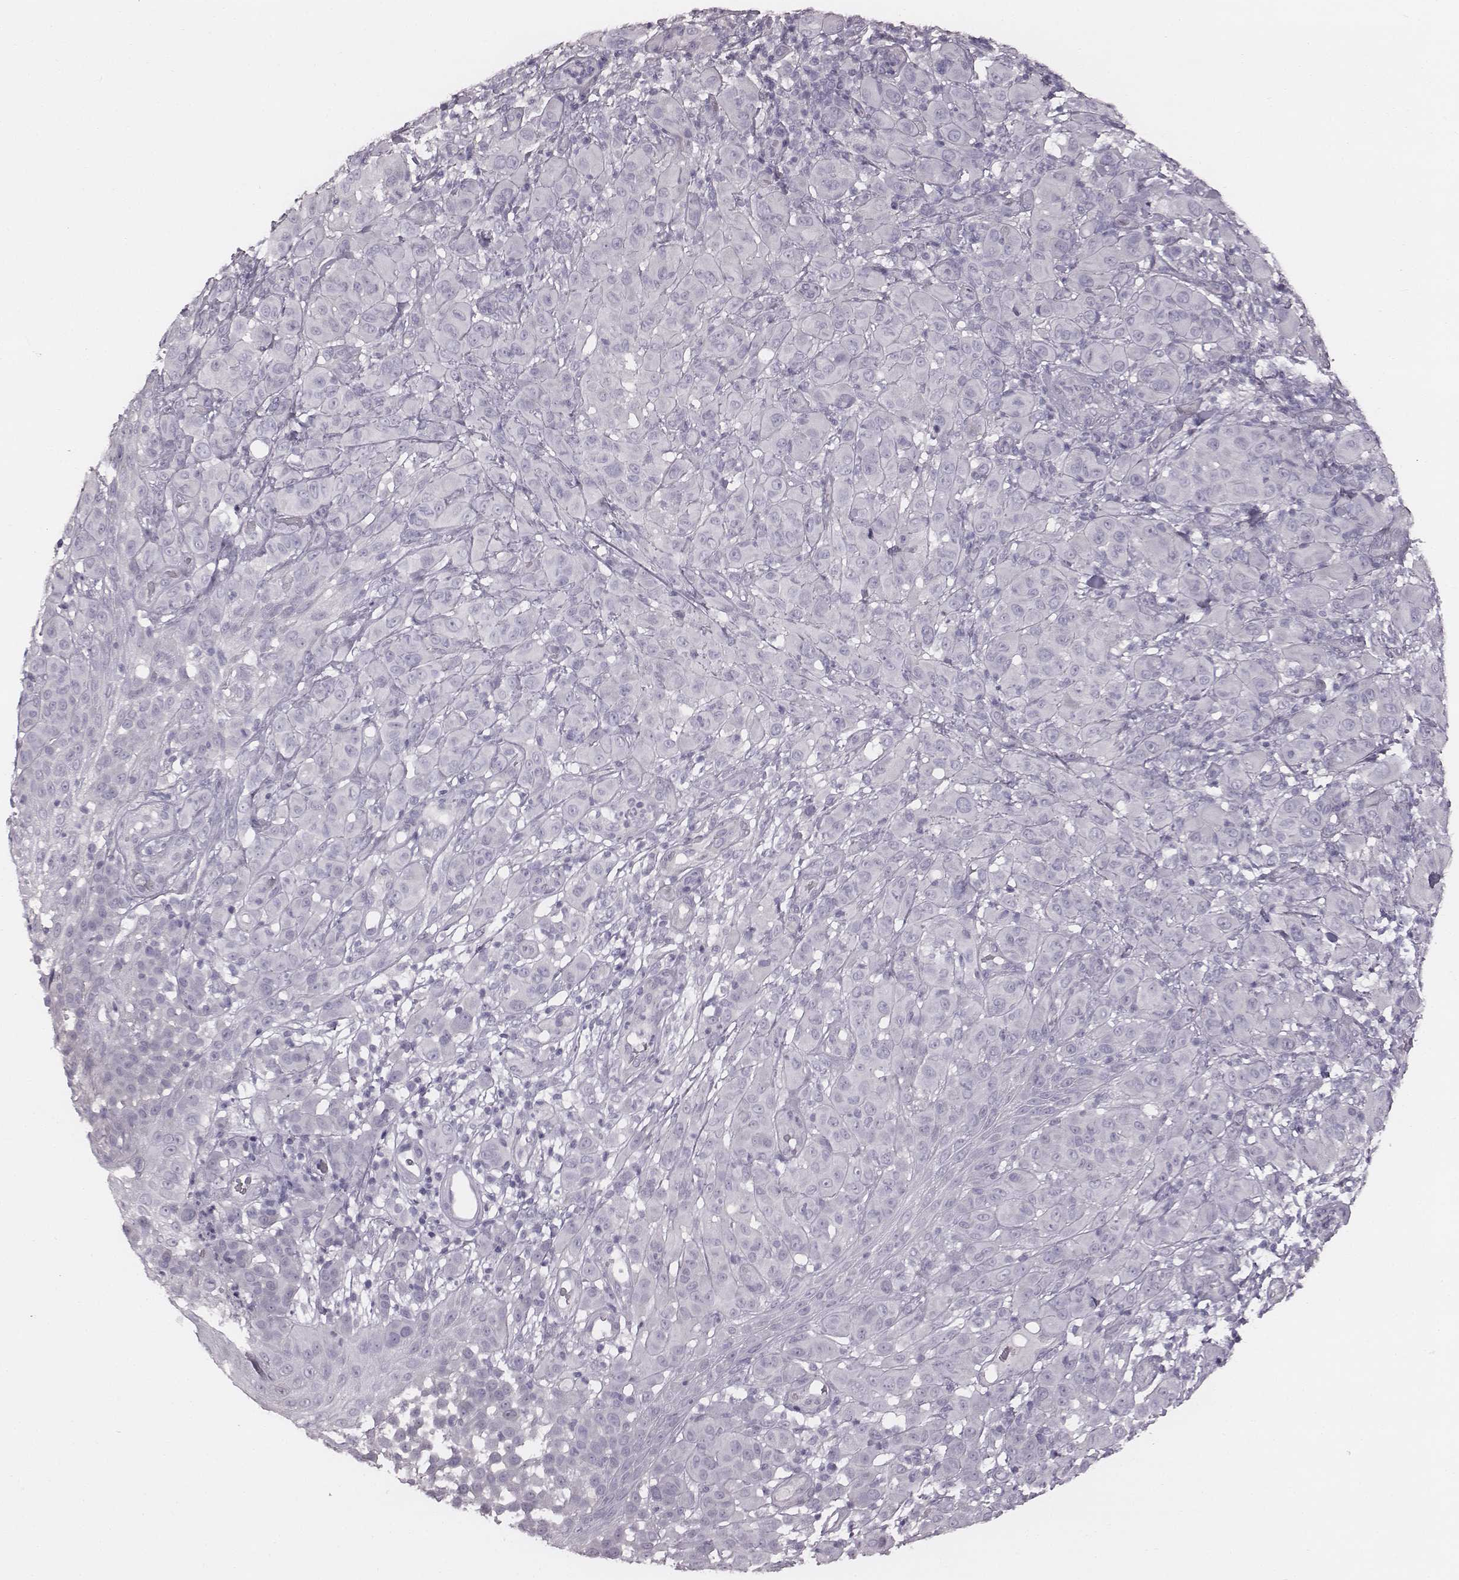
{"staining": {"intensity": "negative", "quantity": "none", "location": "none"}, "tissue": "melanoma", "cell_type": "Tumor cells", "image_type": "cancer", "snomed": [{"axis": "morphology", "description": "Malignant melanoma, NOS"}, {"axis": "topography", "description": "Skin"}], "caption": "The immunohistochemistry photomicrograph has no significant positivity in tumor cells of malignant melanoma tissue.", "gene": "PDE8B", "patient": {"sex": "female", "age": 87}}